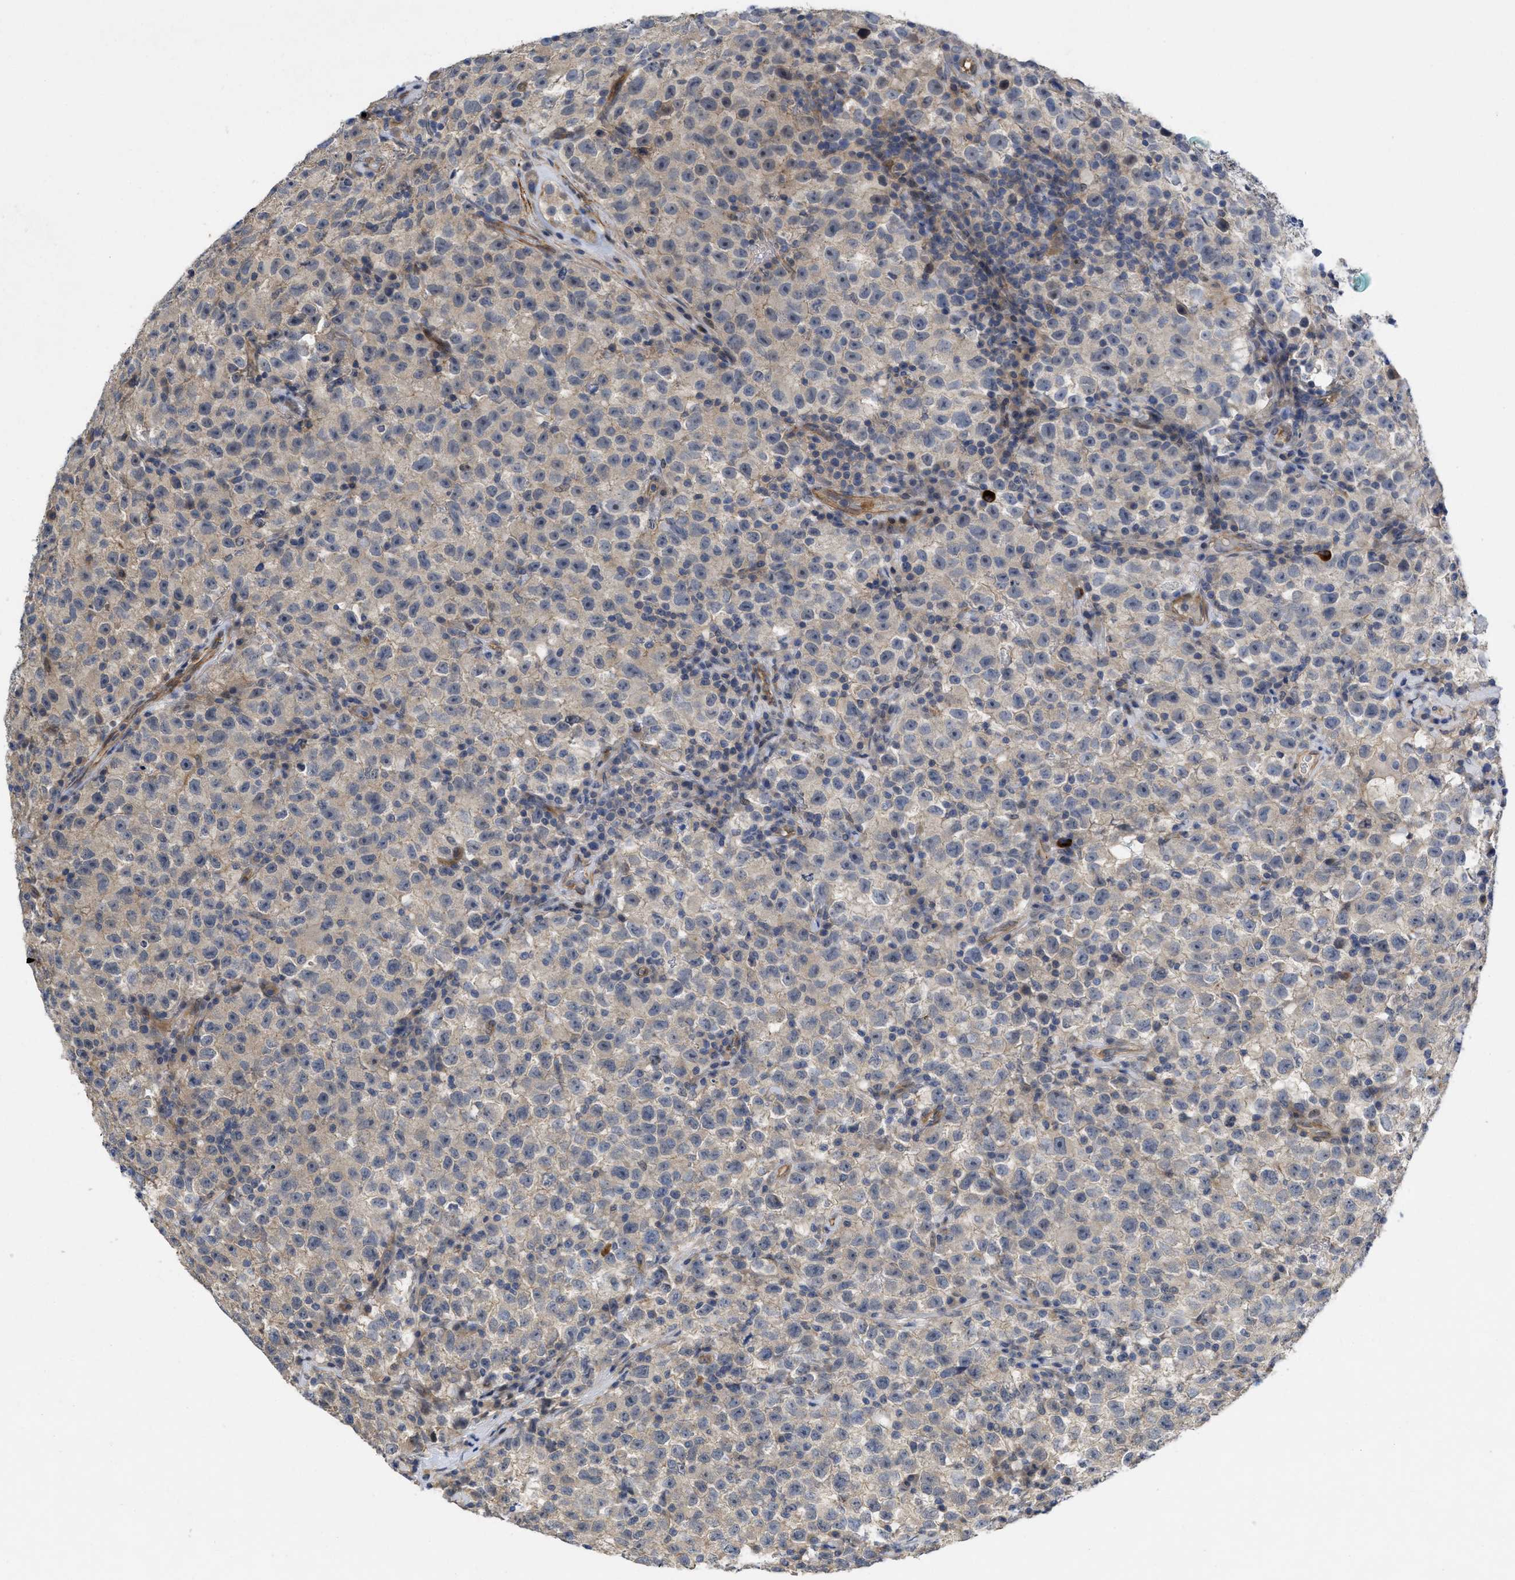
{"staining": {"intensity": "weak", "quantity": "25%-75%", "location": "cytoplasmic/membranous"}, "tissue": "testis cancer", "cell_type": "Tumor cells", "image_type": "cancer", "snomed": [{"axis": "morphology", "description": "Seminoma, NOS"}, {"axis": "topography", "description": "Testis"}], "caption": "Tumor cells reveal low levels of weak cytoplasmic/membranous positivity in approximately 25%-75% of cells in human seminoma (testis). The protein is shown in brown color, while the nuclei are stained blue.", "gene": "ARHGEF26", "patient": {"sex": "male", "age": 22}}